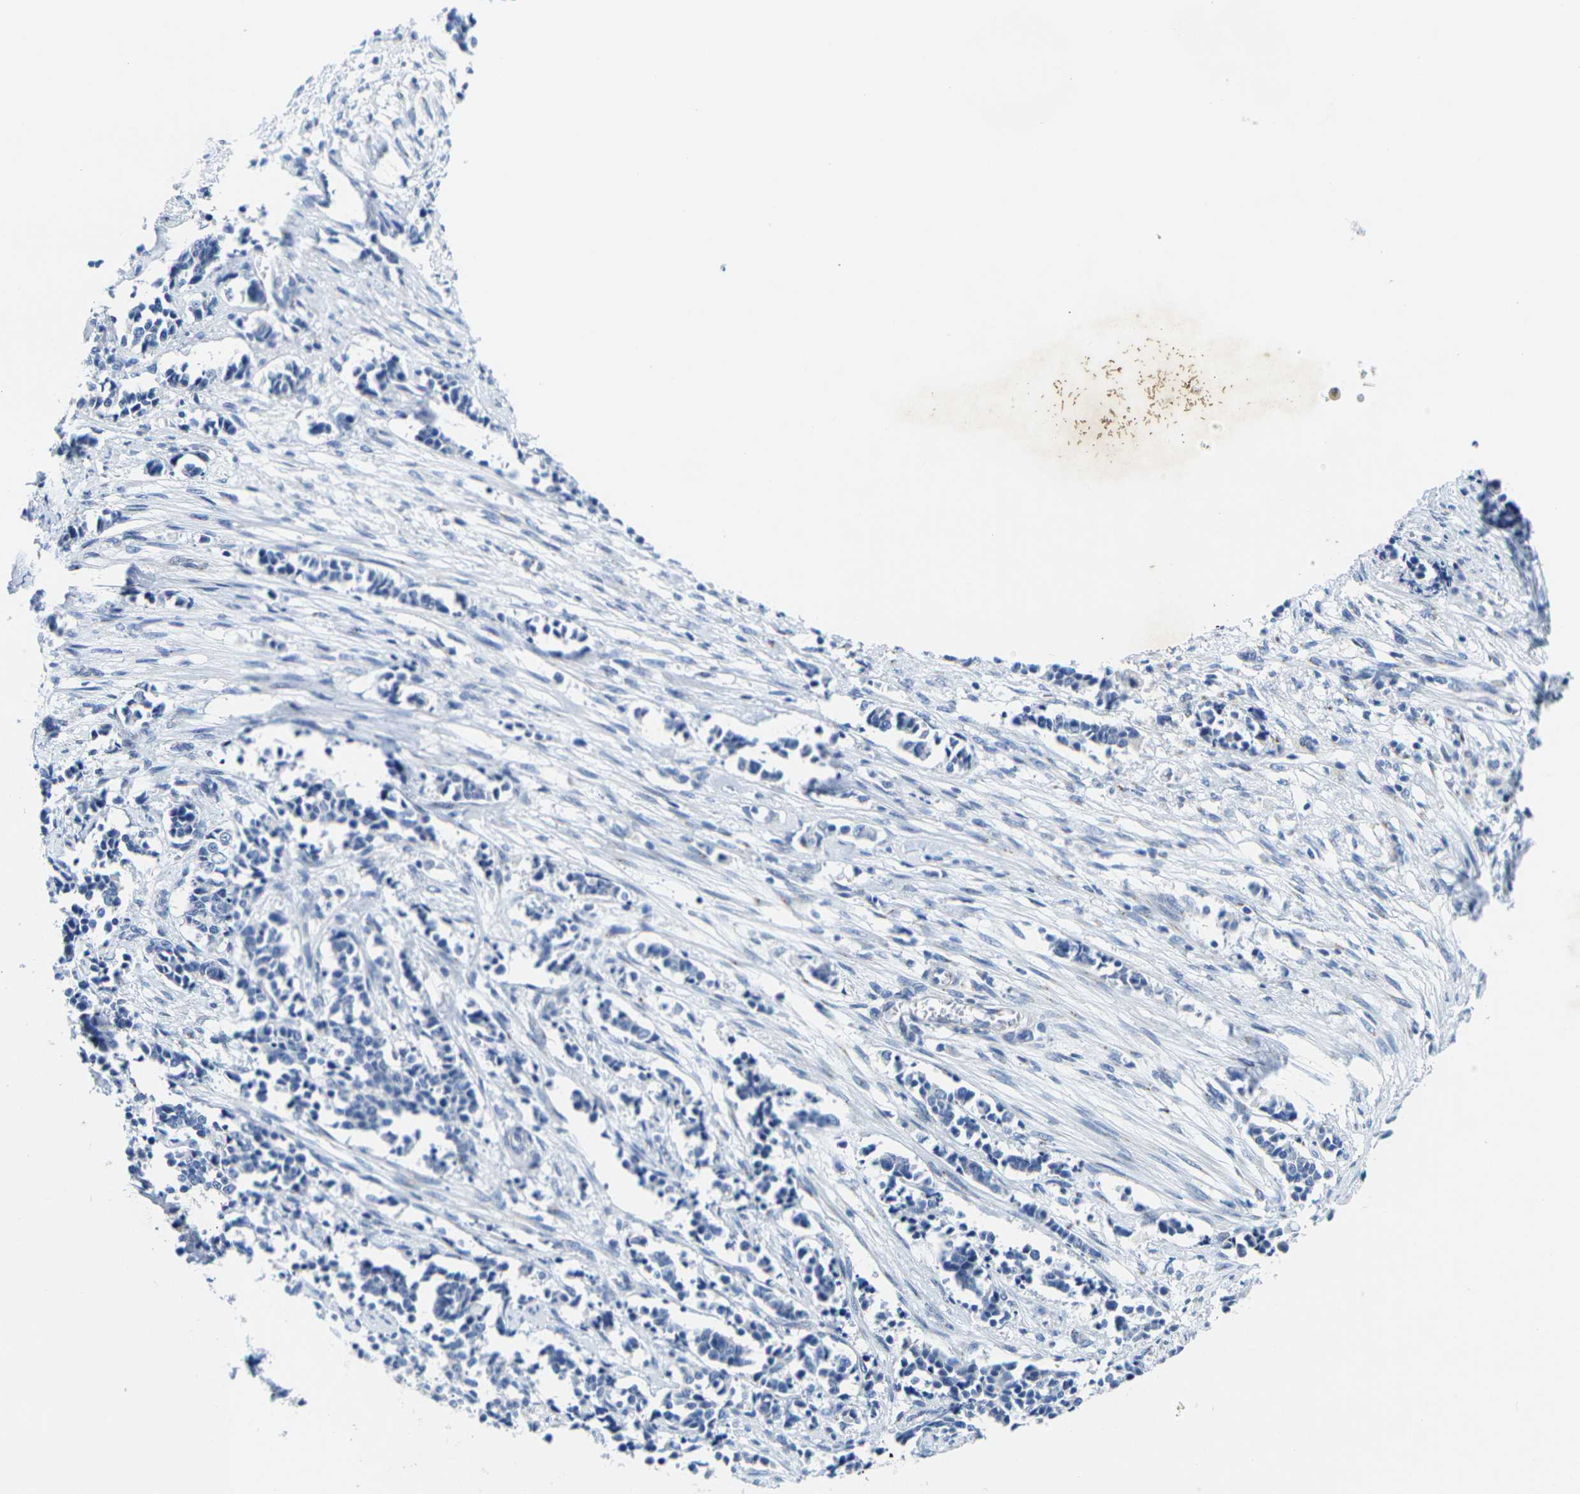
{"staining": {"intensity": "negative", "quantity": "none", "location": "none"}, "tissue": "cervical cancer", "cell_type": "Tumor cells", "image_type": "cancer", "snomed": [{"axis": "morphology", "description": "Normal tissue, NOS"}, {"axis": "morphology", "description": "Squamous cell carcinoma, NOS"}, {"axis": "topography", "description": "Cervix"}], "caption": "Micrograph shows no significant protein expression in tumor cells of cervical cancer (squamous cell carcinoma). The staining is performed using DAB (3,3'-diaminobenzidine) brown chromogen with nuclei counter-stained in using hematoxylin.", "gene": "CRK", "patient": {"sex": "female", "age": 35}}